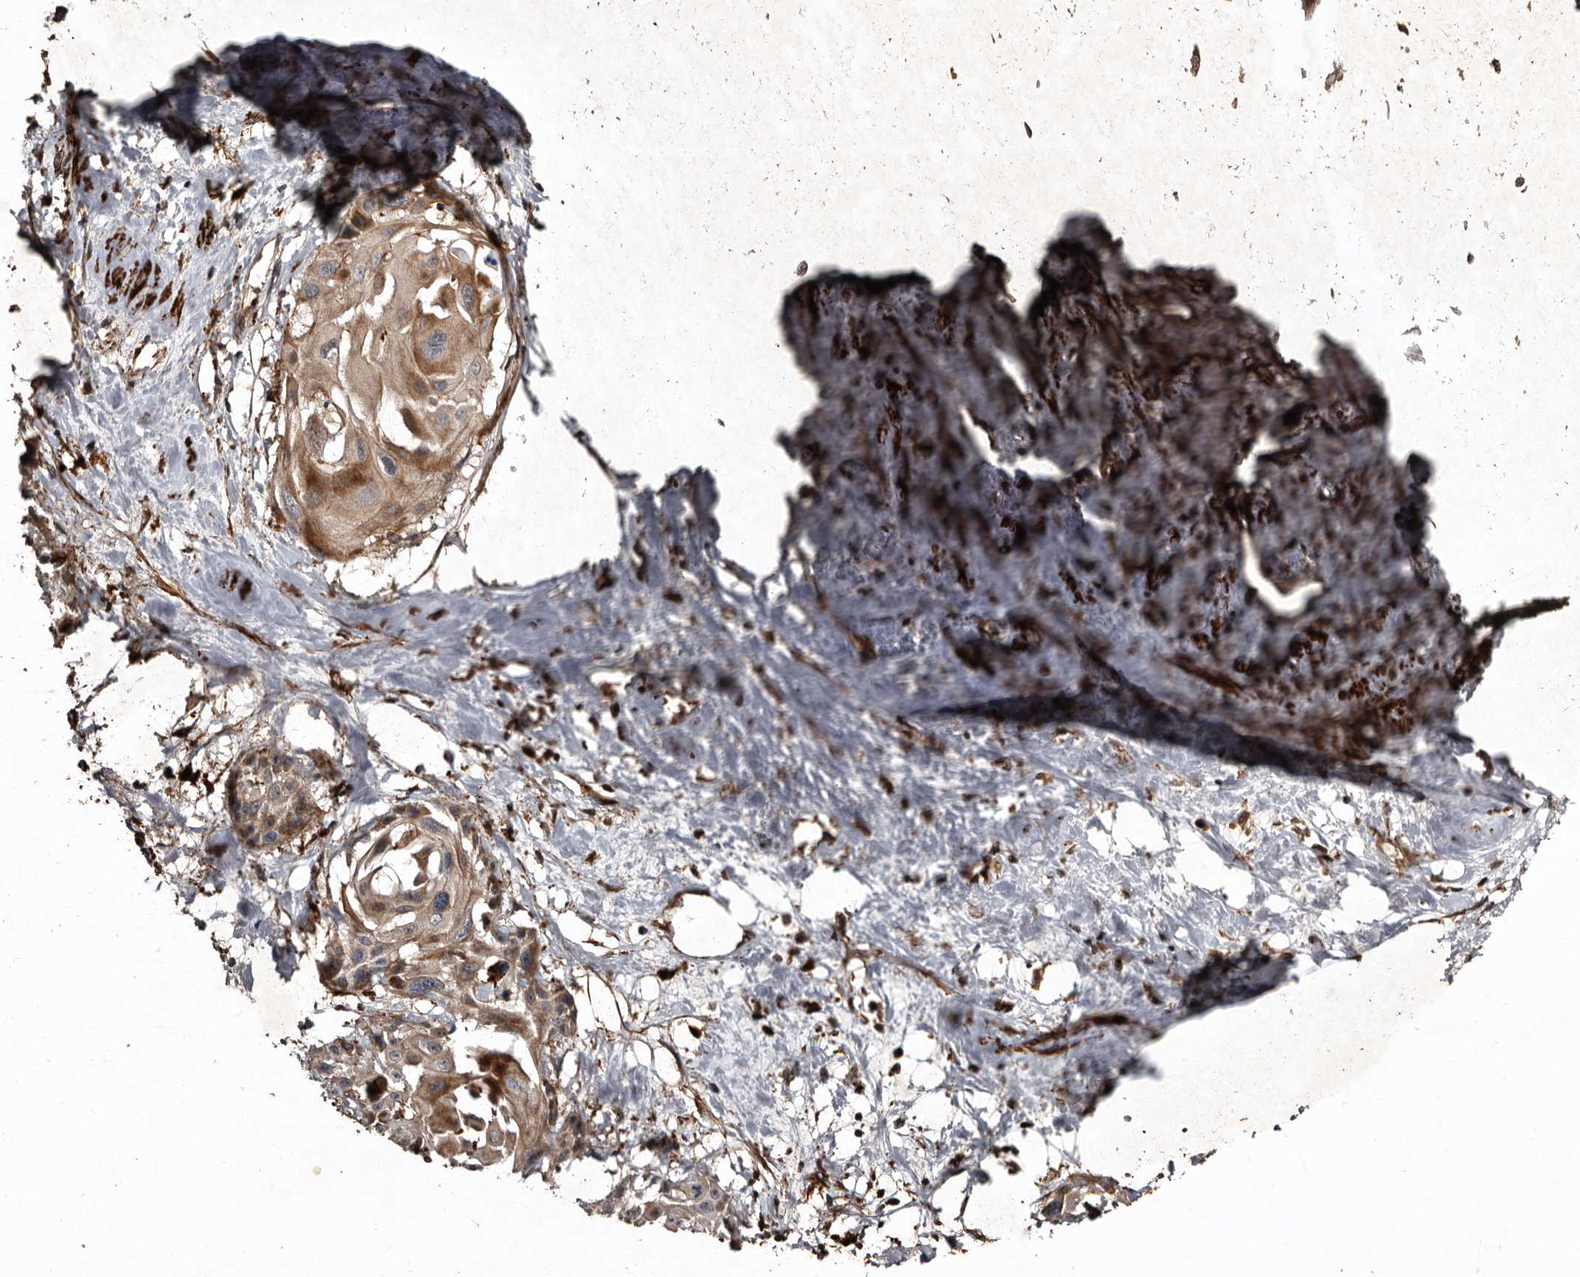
{"staining": {"intensity": "moderate", "quantity": ">75%", "location": "cytoplasmic/membranous"}, "tissue": "cervical cancer", "cell_type": "Tumor cells", "image_type": "cancer", "snomed": [{"axis": "morphology", "description": "Squamous cell carcinoma, NOS"}, {"axis": "topography", "description": "Cervix"}], "caption": "Squamous cell carcinoma (cervical) tissue shows moderate cytoplasmic/membranous positivity in about >75% of tumor cells, visualized by immunohistochemistry.", "gene": "PRKD3", "patient": {"sex": "female", "age": 57}}